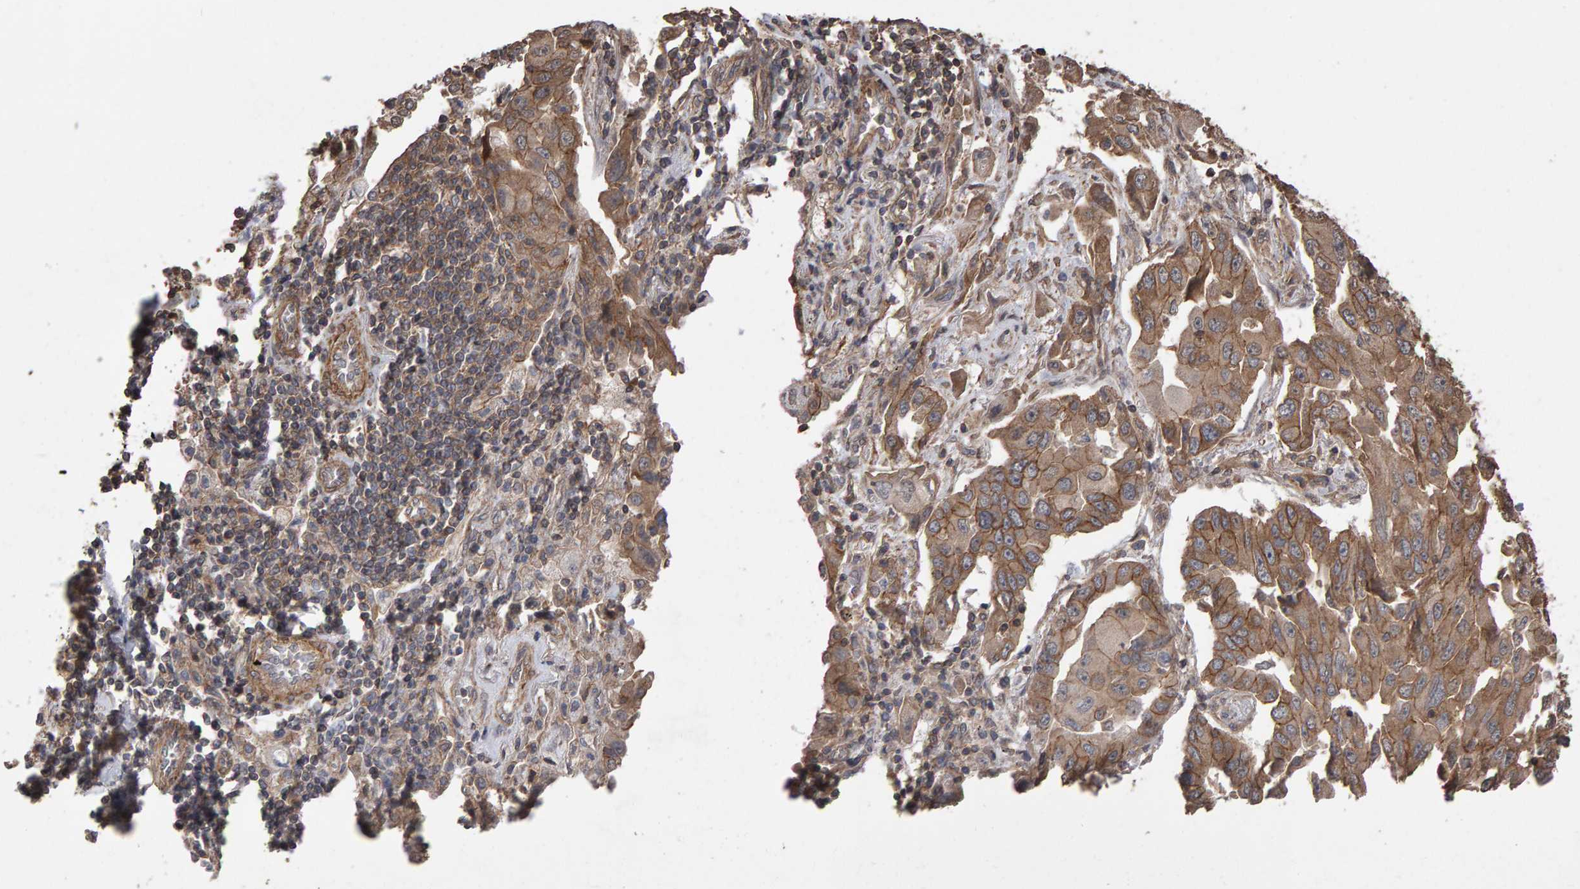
{"staining": {"intensity": "moderate", "quantity": ">75%", "location": "cytoplasmic/membranous"}, "tissue": "lung cancer", "cell_type": "Tumor cells", "image_type": "cancer", "snomed": [{"axis": "morphology", "description": "Adenocarcinoma, NOS"}, {"axis": "topography", "description": "Lung"}], "caption": "Immunohistochemistry (DAB (3,3'-diaminobenzidine)) staining of human lung cancer (adenocarcinoma) exhibits moderate cytoplasmic/membranous protein staining in approximately >75% of tumor cells.", "gene": "SCRIB", "patient": {"sex": "female", "age": 65}}